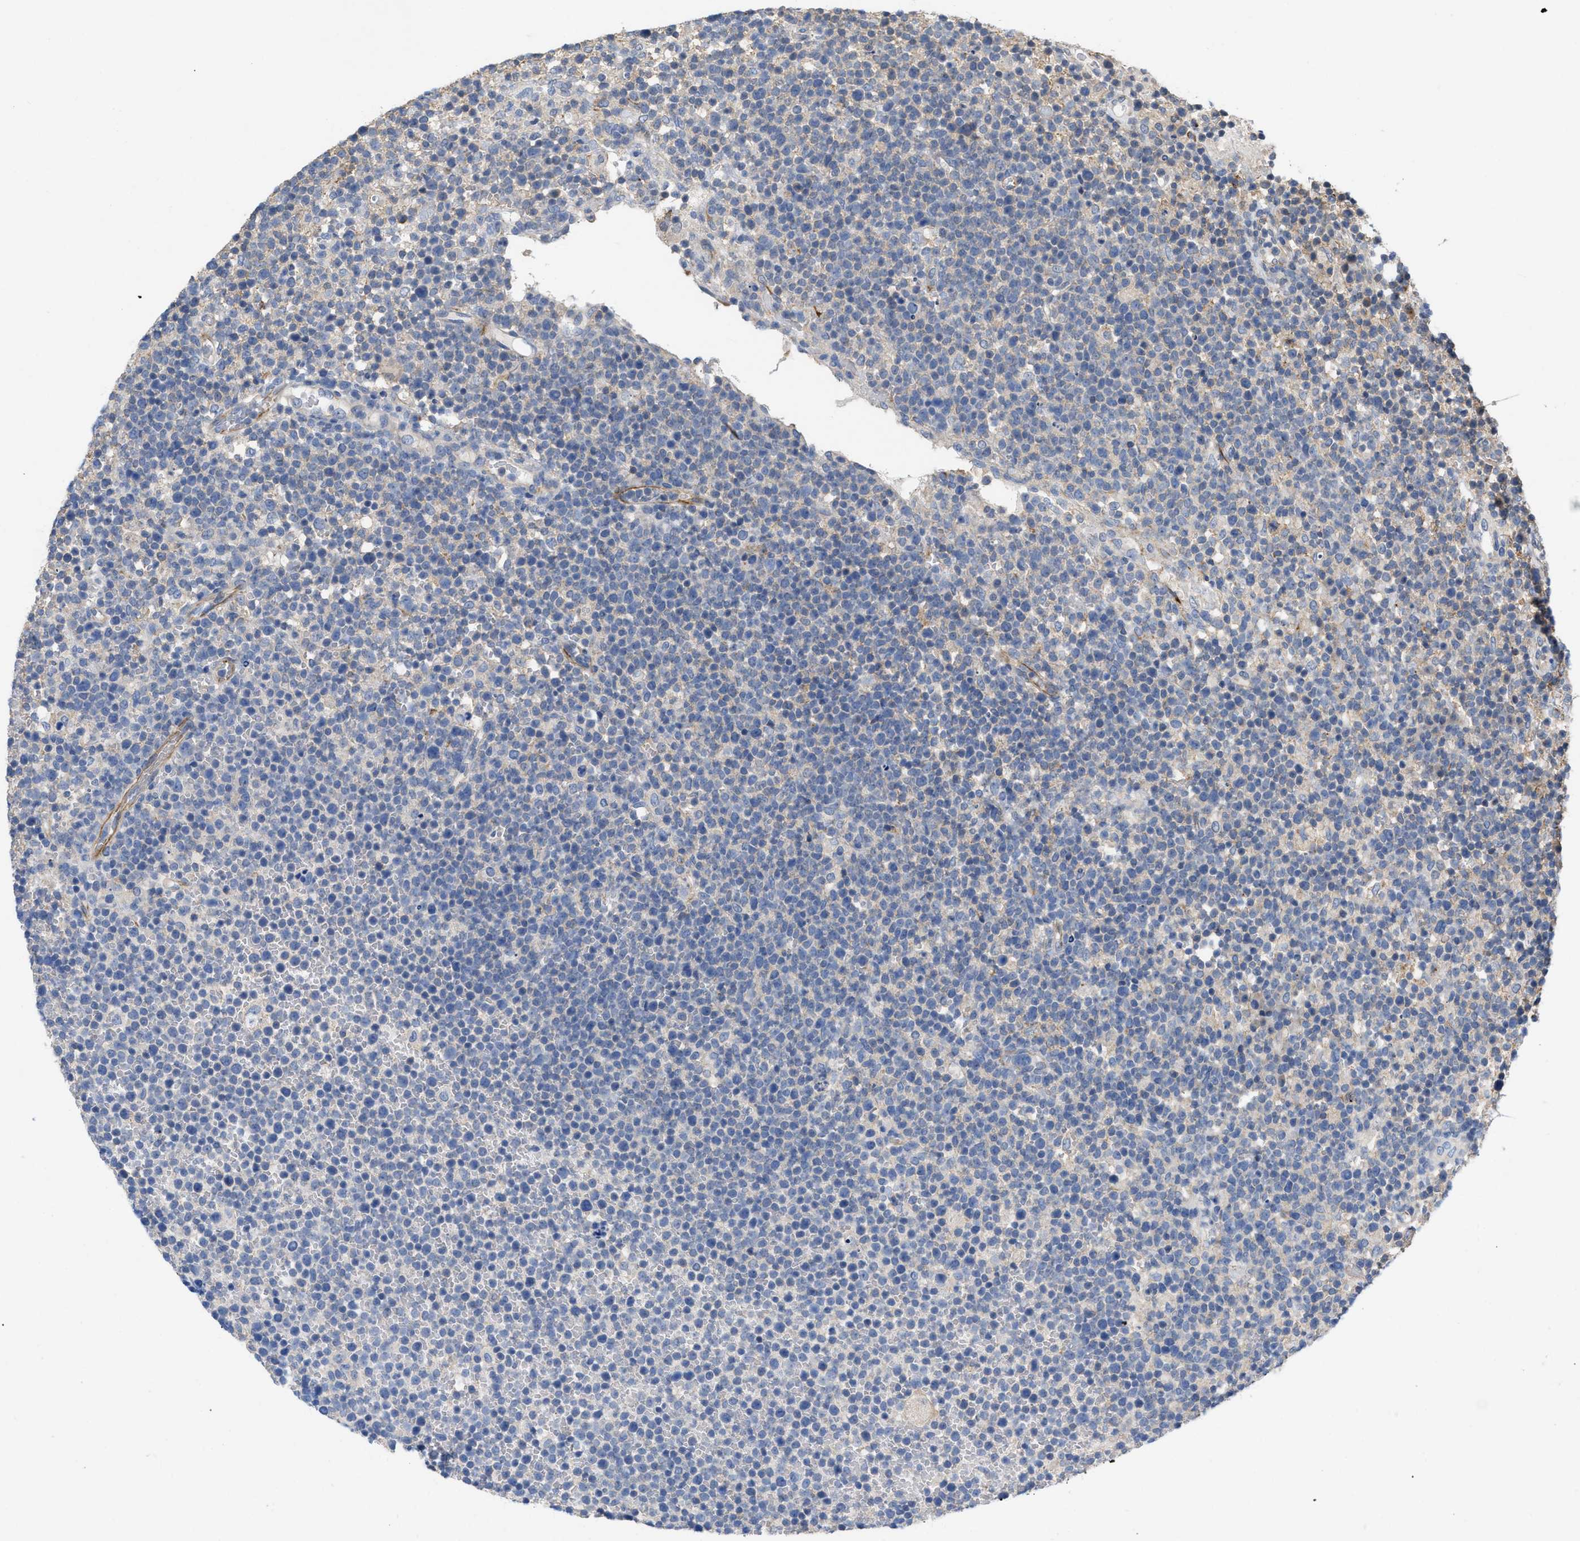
{"staining": {"intensity": "negative", "quantity": "none", "location": "none"}, "tissue": "lymphoma", "cell_type": "Tumor cells", "image_type": "cancer", "snomed": [{"axis": "morphology", "description": "Malignant lymphoma, non-Hodgkin's type, High grade"}, {"axis": "topography", "description": "Lymph node"}], "caption": "High power microscopy histopathology image of an IHC image of lymphoma, revealing no significant positivity in tumor cells.", "gene": "TMEM131", "patient": {"sex": "male", "age": 61}}